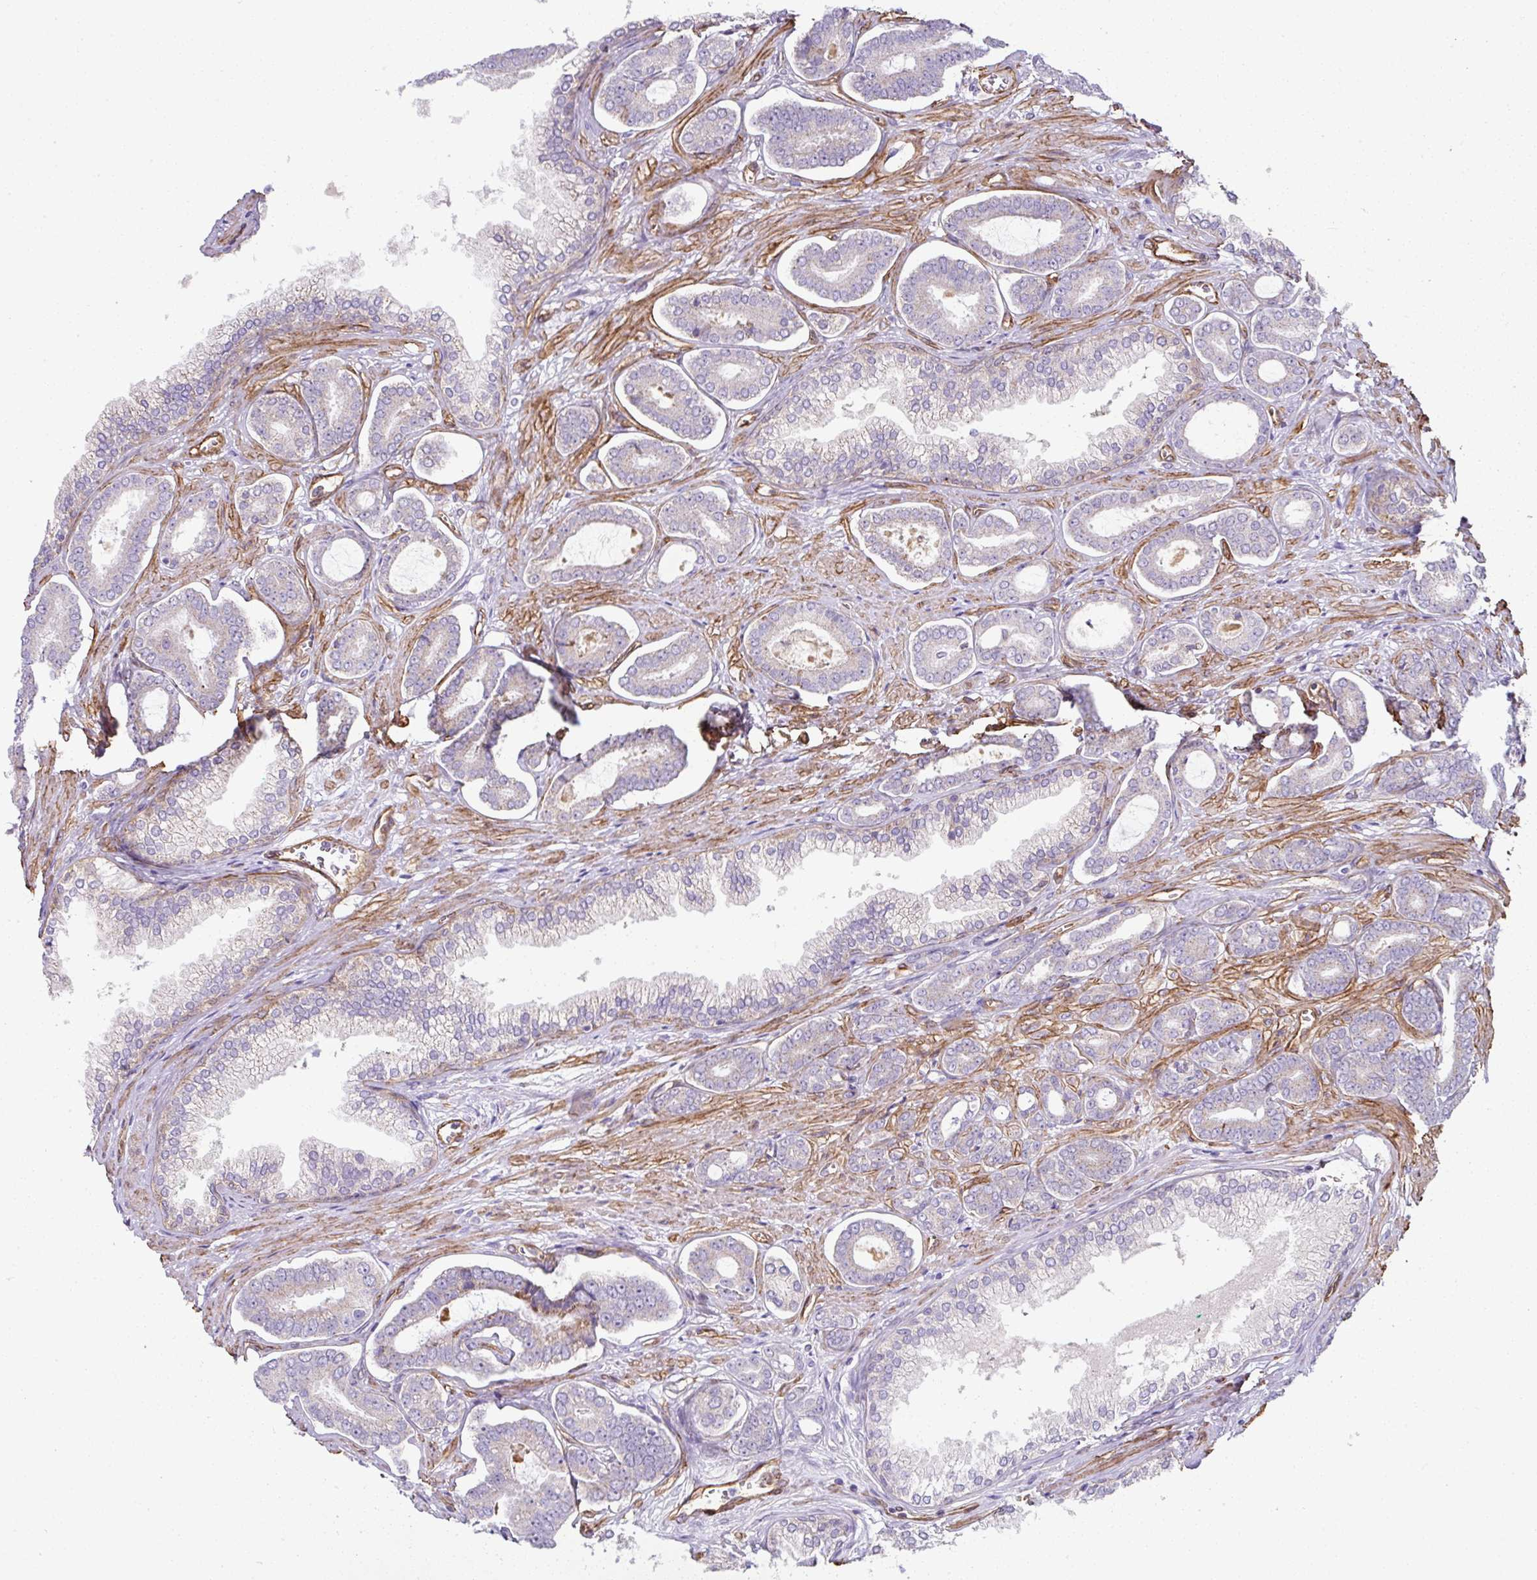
{"staining": {"intensity": "weak", "quantity": "25%-75%", "location": "cytoplasmic/membranous"}, "tissue": "prostate cancer", "cell_type": "Tumor cells", "image_type": "cancer", "snomed": [{"axis": "morphology", "description": "Adenocarcinoma, NOS"}, {"axis": "topography", "description": "Prostate and seminal vesicle, NOS"}], "caption": "A histopathology image of prostate cancer stained for a protein shows weak cytoplasmic/membranous brown staining in tumor cells. Nuclei are stained in blue.", "gene": "ANKUB1", "patient": {"sex": "male", "age": 76}}